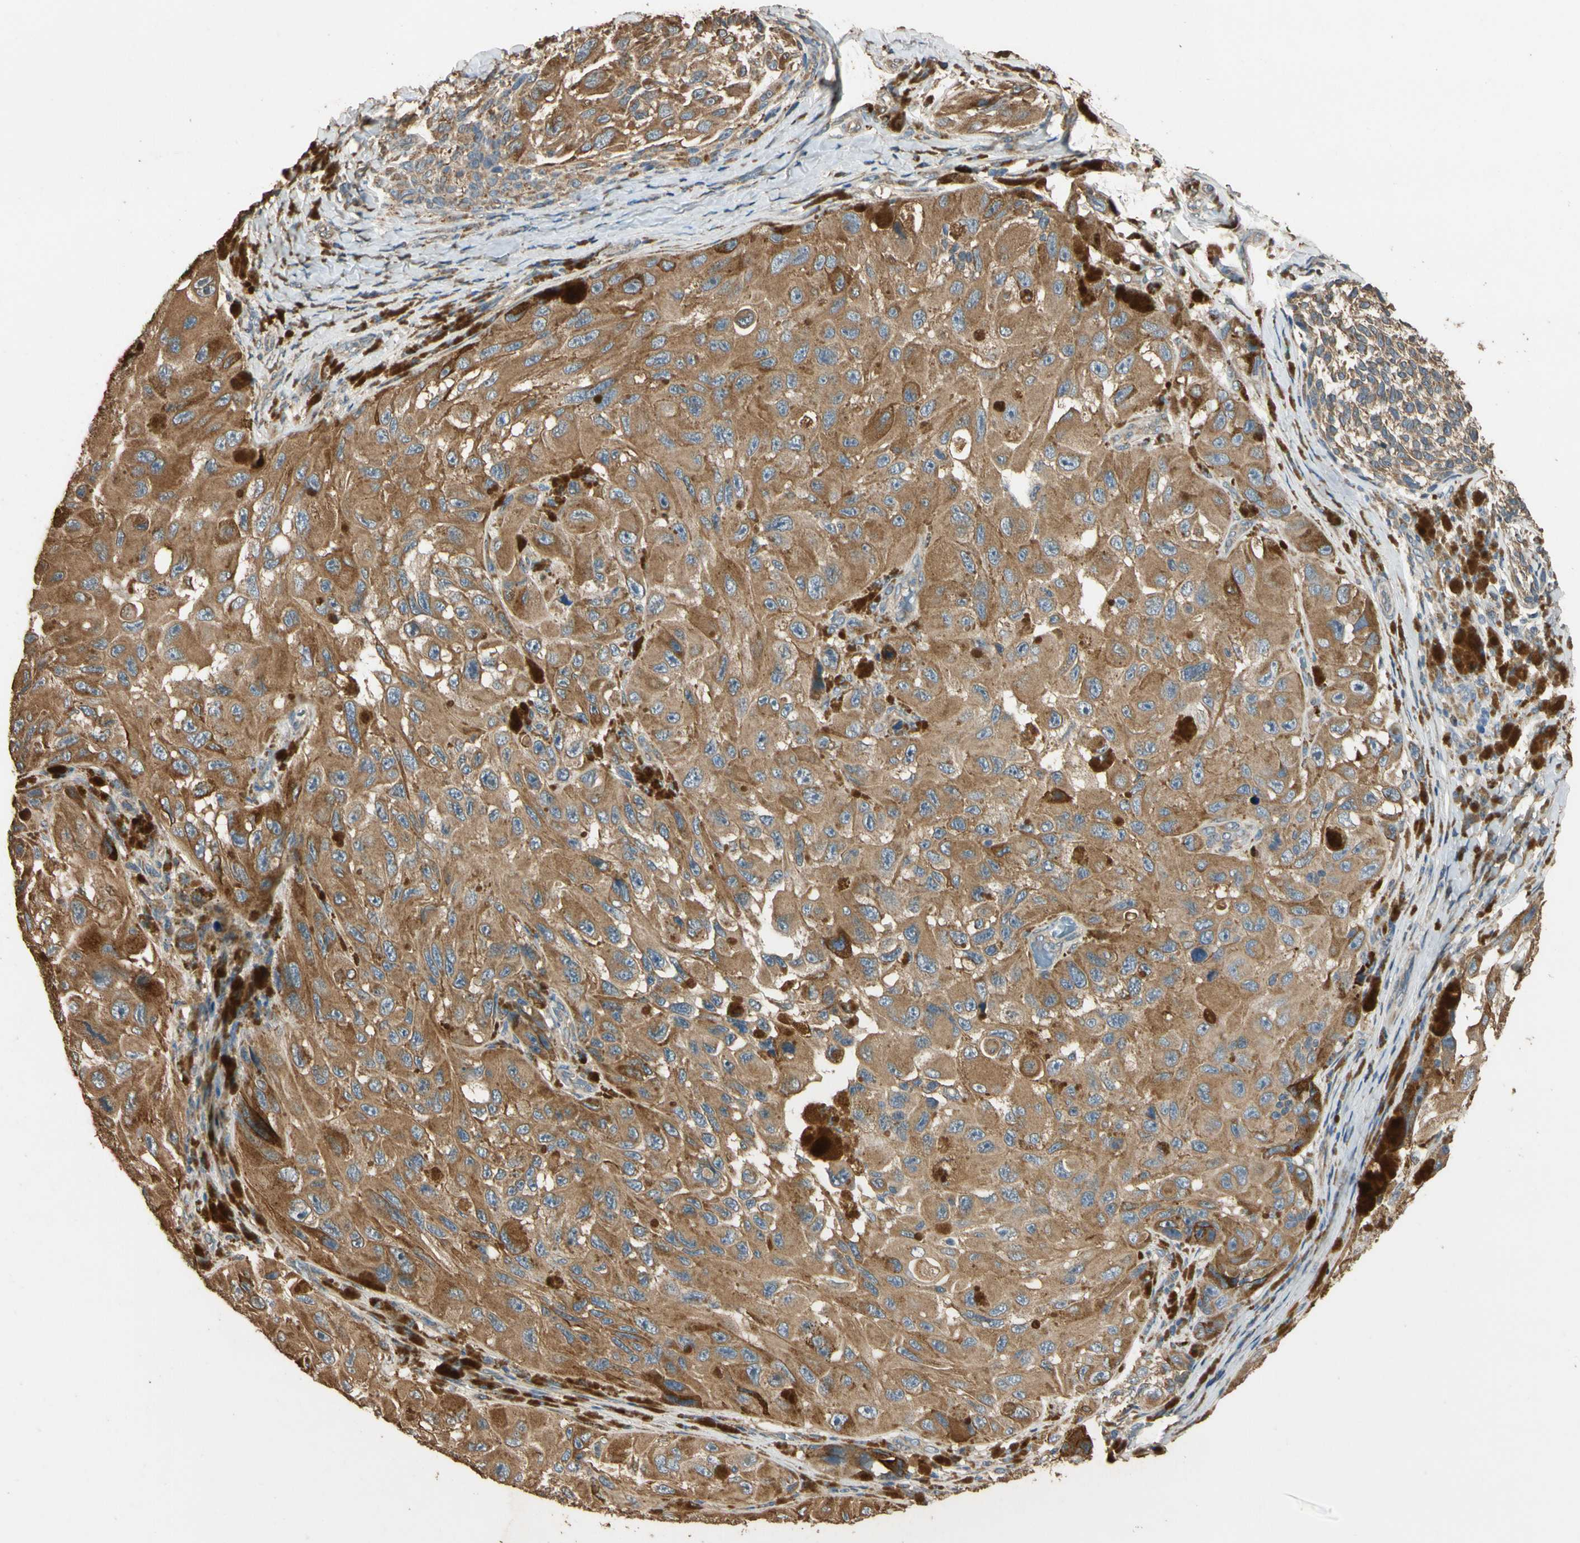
{"staining": {"intensity": "moderate", "quantity": ">75%", "location": "cytoplasmic/membranous"}, "tissue": "melanoma", "cell_type": "Tumor cells", "image_type": "cancer", "snomed": [{"axis": "morphology", "description": "Malignant melanoma, NOS"}, {"axis": "topography", "description": "Skin"}], "caption": "Immunohistochemistry (IHC) histopathology image of neoplastic tissue: human malignant melanoma stained using immunohistochemistry displays medium levels of moderate protein expression localized specifically in the cytoplasmic/membranous of tumor cells, appearing as a cytoplasmic/membranous brown color.", "gene": "STX18", "patient": {"sex": "female", "age": 73}}